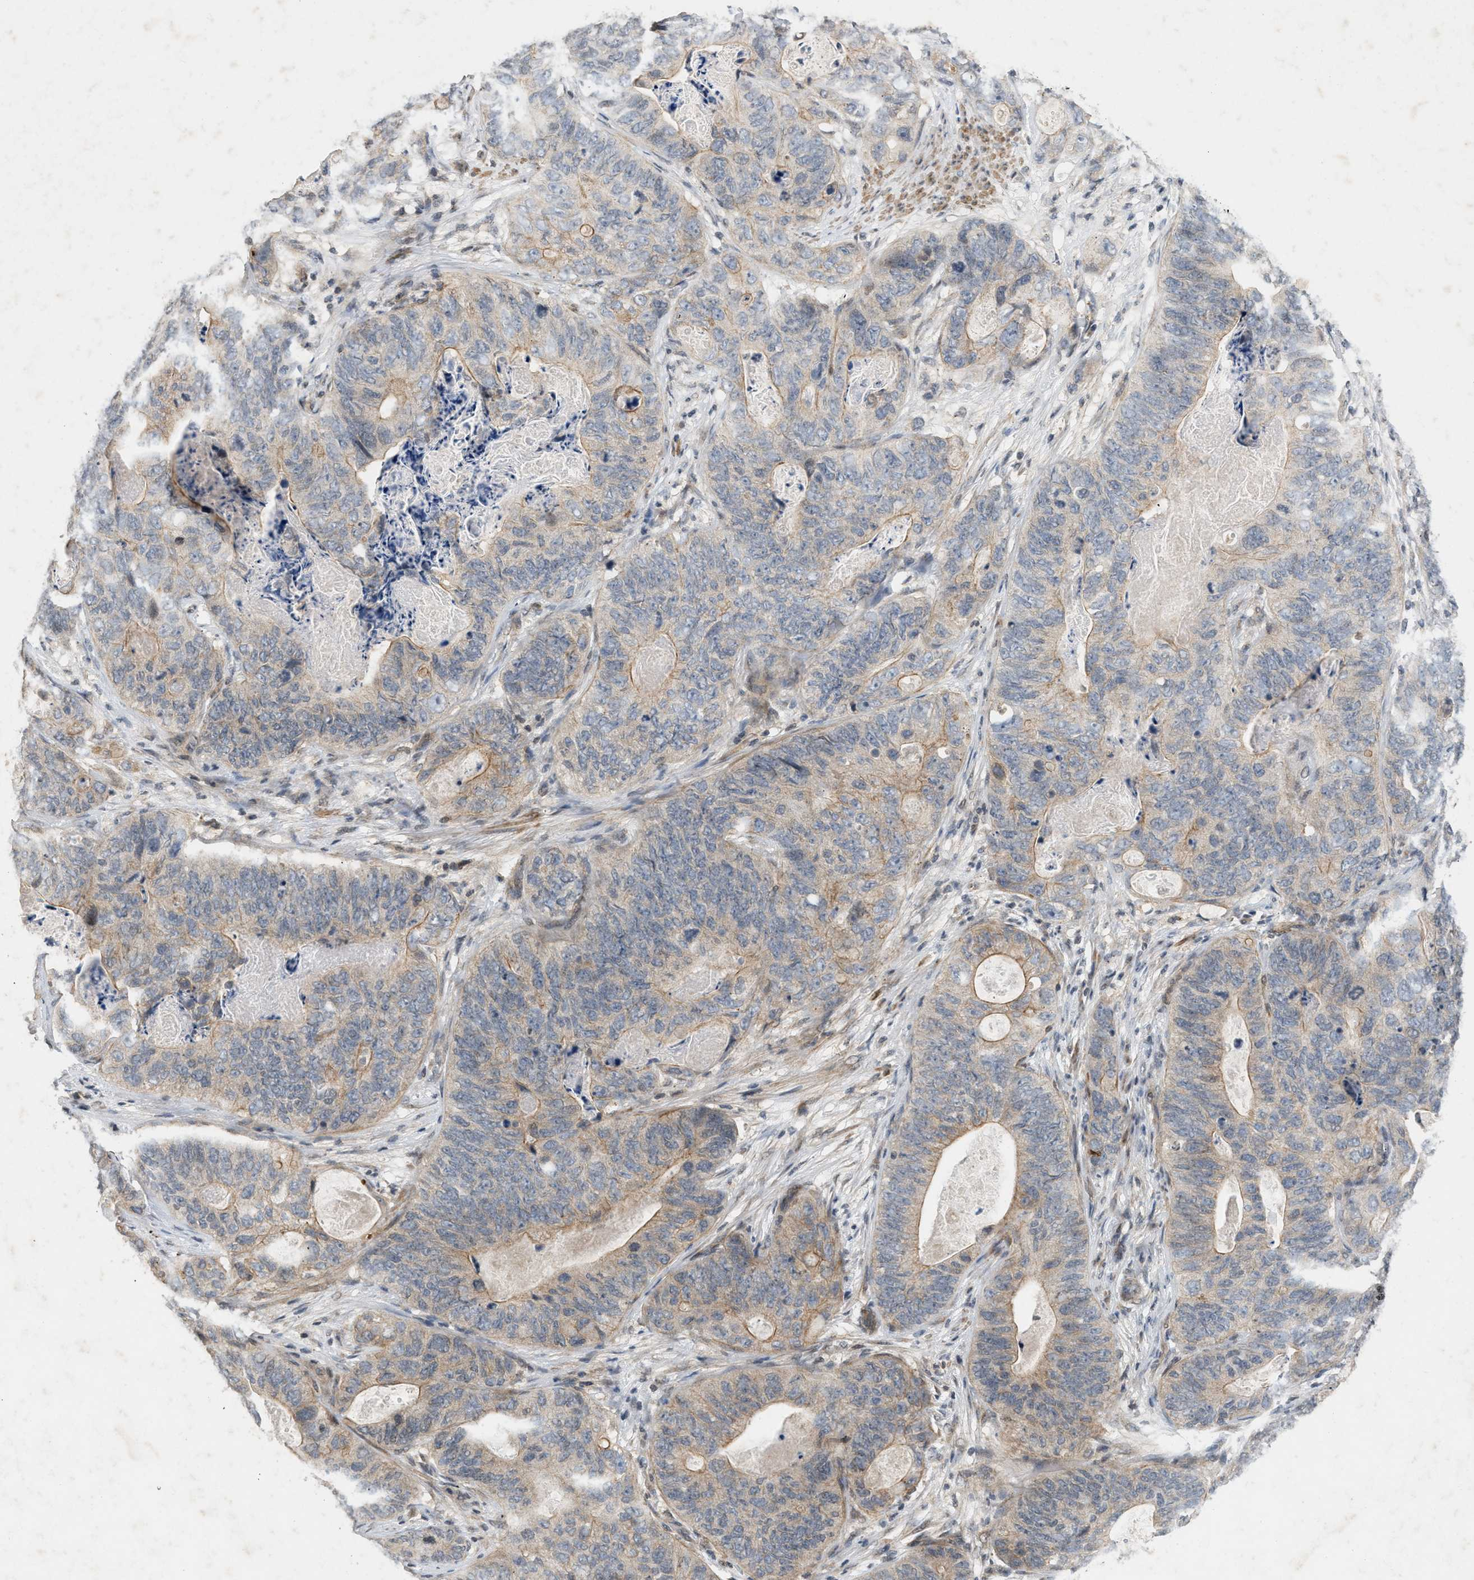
{"staining": {"intensity": "weak", "quantity": "25%-75%", "location": "cytoplasmic/membranous"}, "tissue": "stomach cancer", "cell_type": "Tumor cells", "image_type": "cancer", "snomed": [{"axis": "morphology", "description": "Adenocarcinoma, NOS"}, {"axis": "topography", "description": "Stomach"}], "caption": "Immunohistochemistry photomicrograph of stomach cancer stained for a protein (brown), which shows low levels of weak cytoplasmic/membranous staining in approximately 25%-75% of tumor cells.", "gene": "ZPR1", "patient": {"sex": "female", "age": 89}}